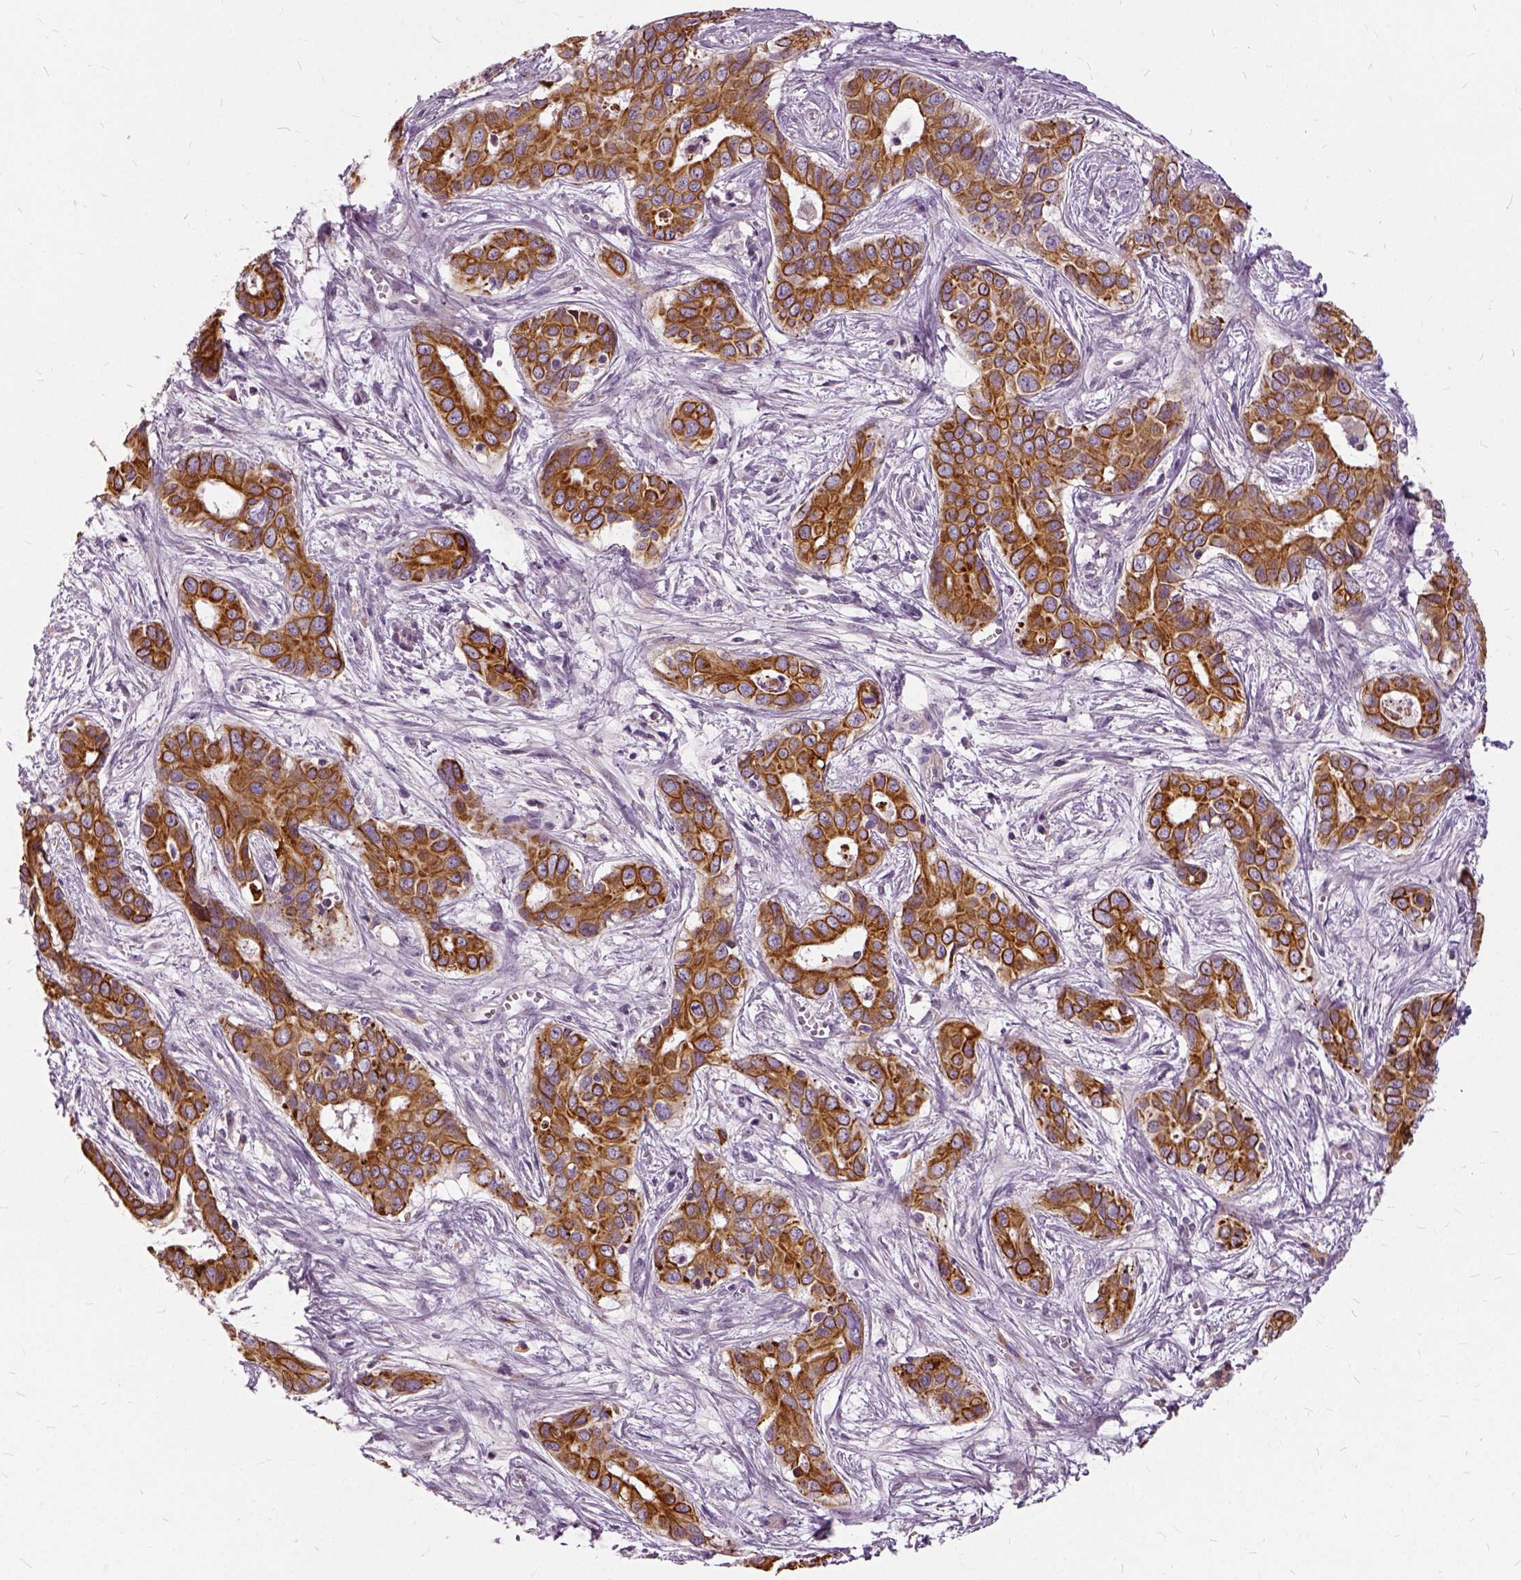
{"staining": {"intensity": "strong", "quantity": ">75%", "location": "cytoplasmic/membranous"}, "tissue": "liver cancer", "cell_type": "Tumor cells", "image_type": "cancer", "snomed": [{"axis": "morphology", "description": "Cholangiocarcinoma"}, {"axis": "topography", "description": "Liver"}], "caption": "Liver cholangiocarcinoma stained for a protein demonstrates strong cytoplasmic/membranous positivity in tumor cells.", "gene": "ILRUN", "patient": {"sex": "female", "age": 65}}